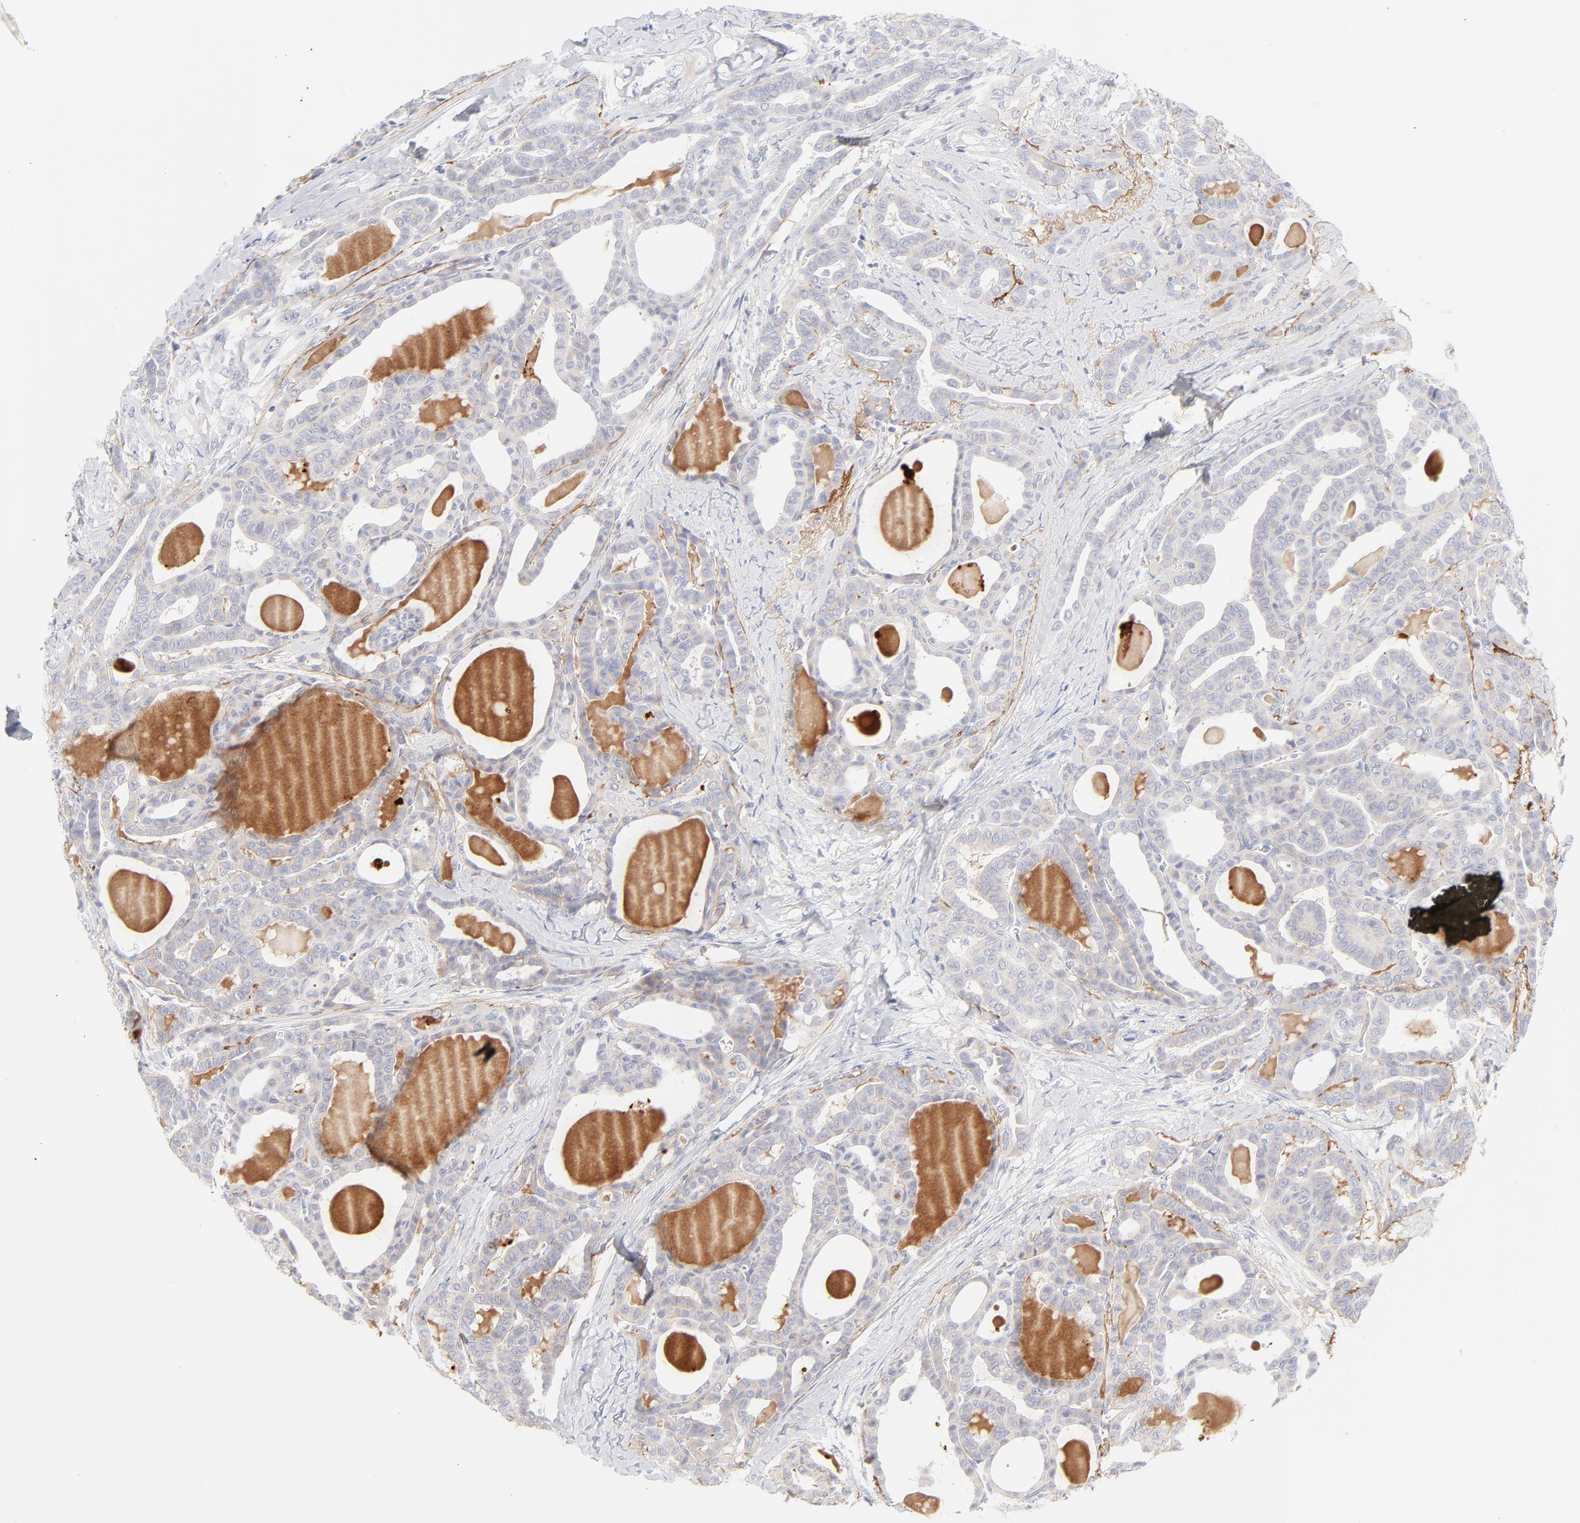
{"staining": {"intensity": "weak", "quantity": ">75%", "location": "cytoplasmic/membranous"}, "tissue": "thyroid cancer", "cell_type": "Tumor cells", "image_type": "cancer", "snomed": [{"axis": "morphology", "description": "Carcinoma, NOS"}, {"axis": "topography", "description": "Thyroid gland"}], "caption": "Thyroid cancer stained with IHC exhibits weak cytoplasmic/membranous positivity in about >75% of tumor cells.", "gene": "NPNT", "patient": {"sex": "female", "age": 91}}